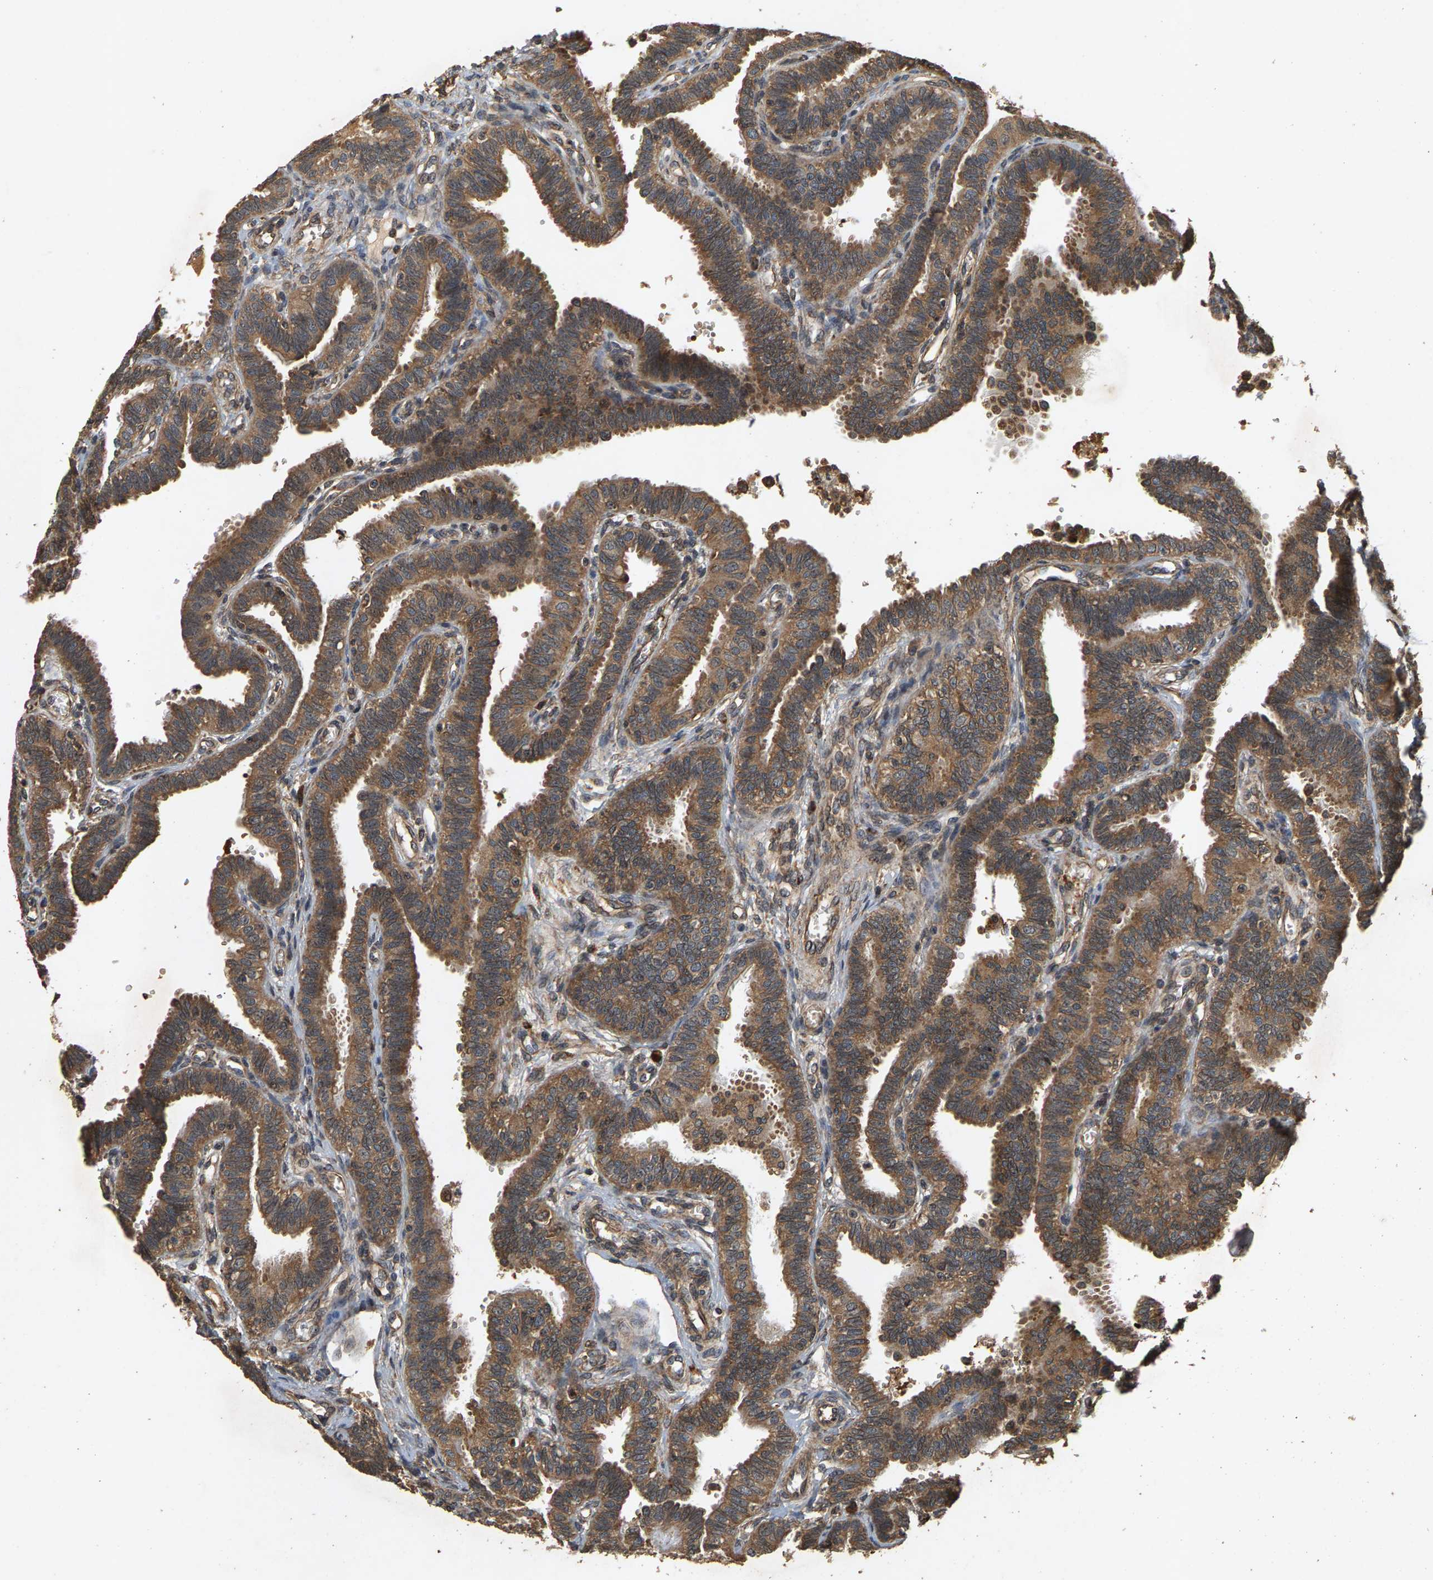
{"staining": {"intensity": "moderate", "quantity": ">75%", "location": "cytoplasmic/membranous"}, "tissue": "fallopian tube", "cell_type": "Glandular cells", "image_type": "normal", "snomed": [{"axis": "morphology", "description": "Normal tissue, NOS"}, {"axis": "topography", "description": "Fallopian tube"}, {"axis": "topography", "description": "Placenta"}], "caption": "Fallopian tube was stained to show a protein in brown. There is medium levels of moderate cytoplasmic/membranous positivity in about >75% of glandular cells. The protein is shown in brown color, while the nuclei are stained blue.", "gene": "CIDEC", "patient": {"sex": "female", "age": 34}}